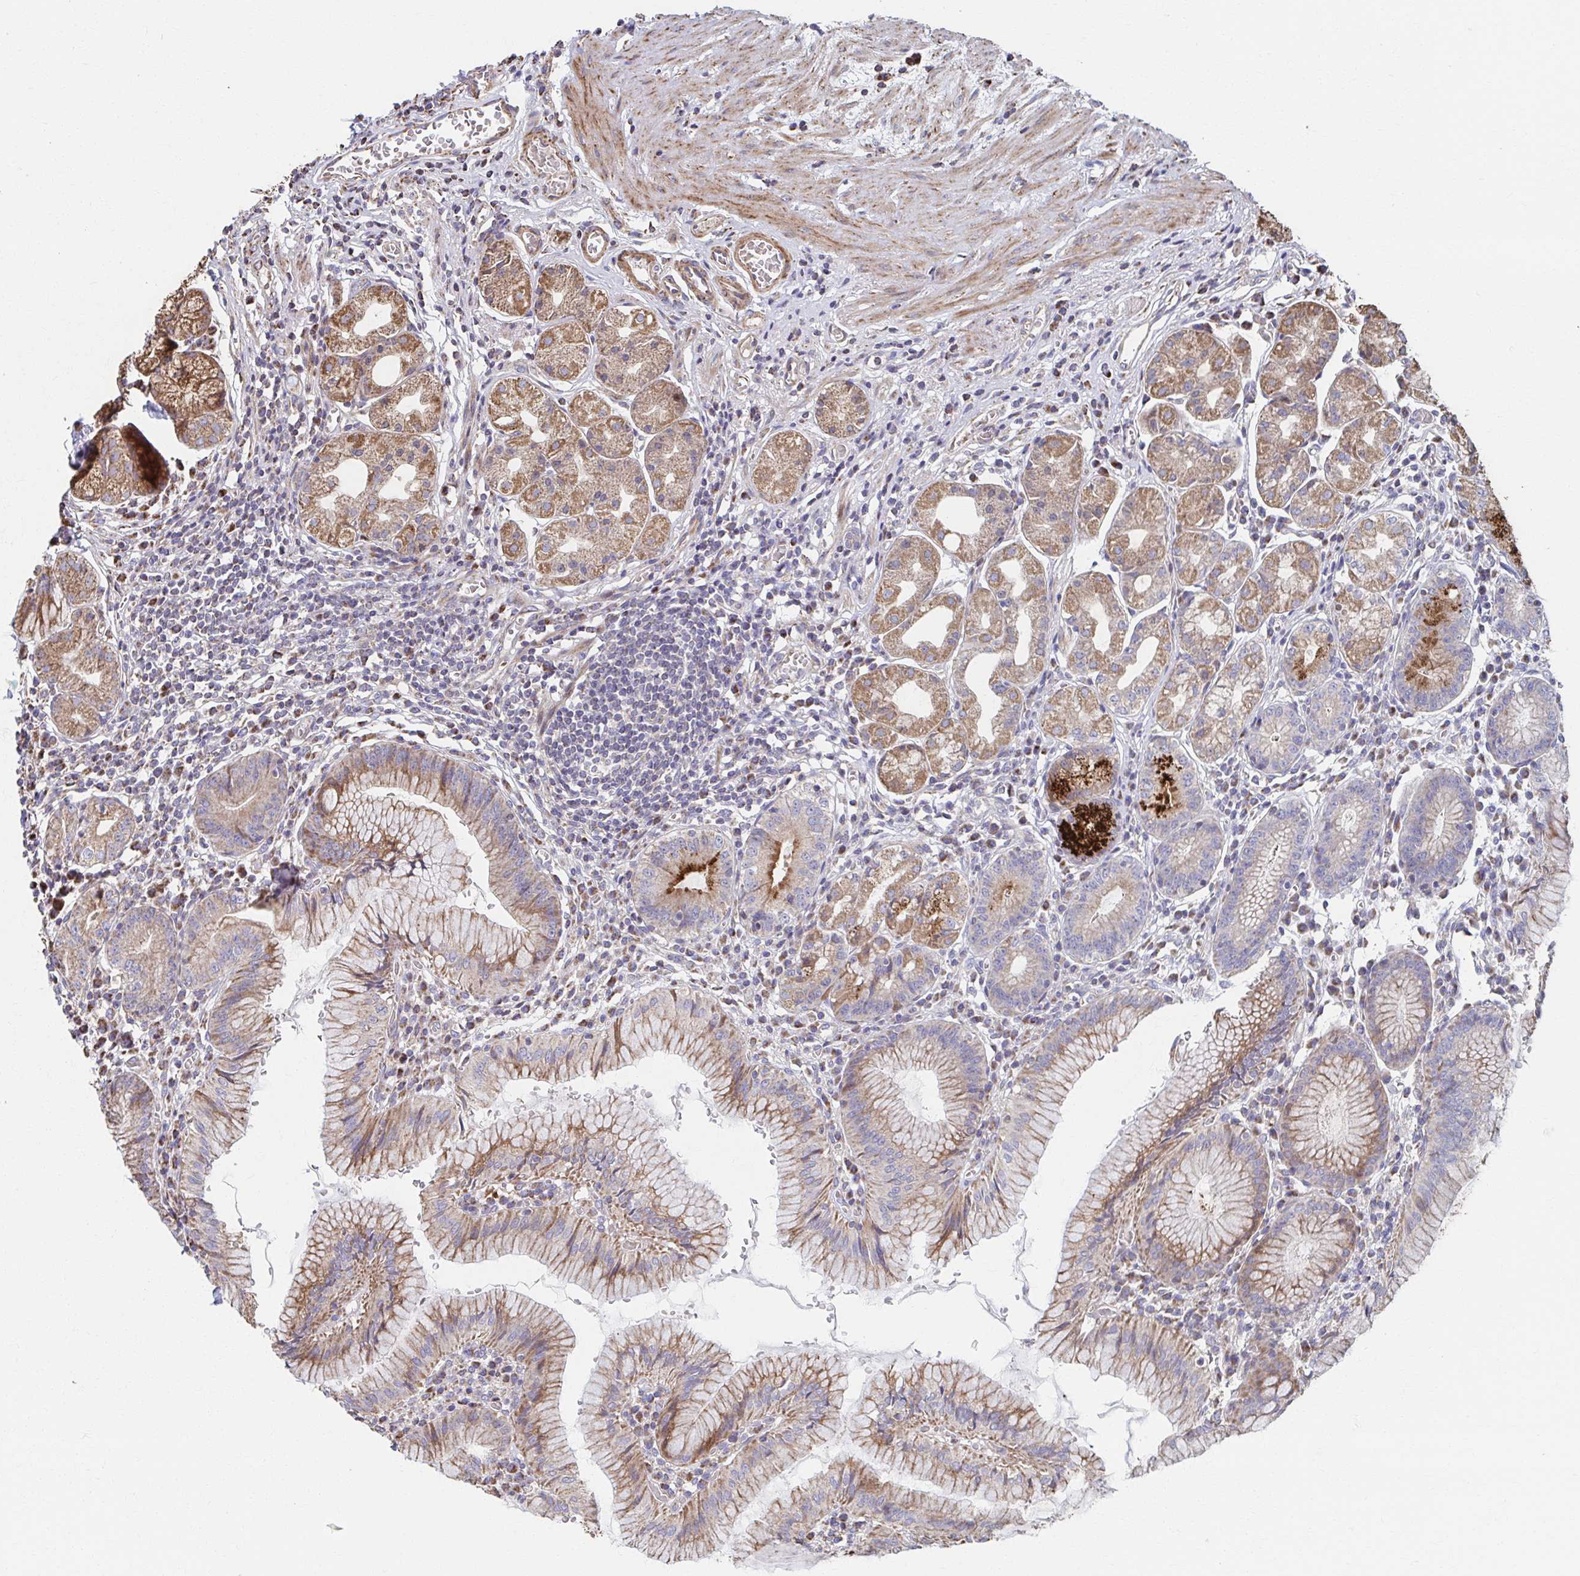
{"staining": {"intensity": "moderate", "quantity": ">75%", "location": "cytoplasmic/membranous"}, "tissue": "stomach", "cell_type": "Glandular cells", "image_type": "normal", "snomed": [{"axis": "morphology", "description": "Normal tissue, NOS"}, {"axis": "topography", "description": "Stomach"}], "caption": "A brown stain shows moderate cytoplasmic/membranous expression of a protein in glandular cells of normal human stomach.", "gene": "SAT1", "patient": {"sex": "male", "age": 55}}